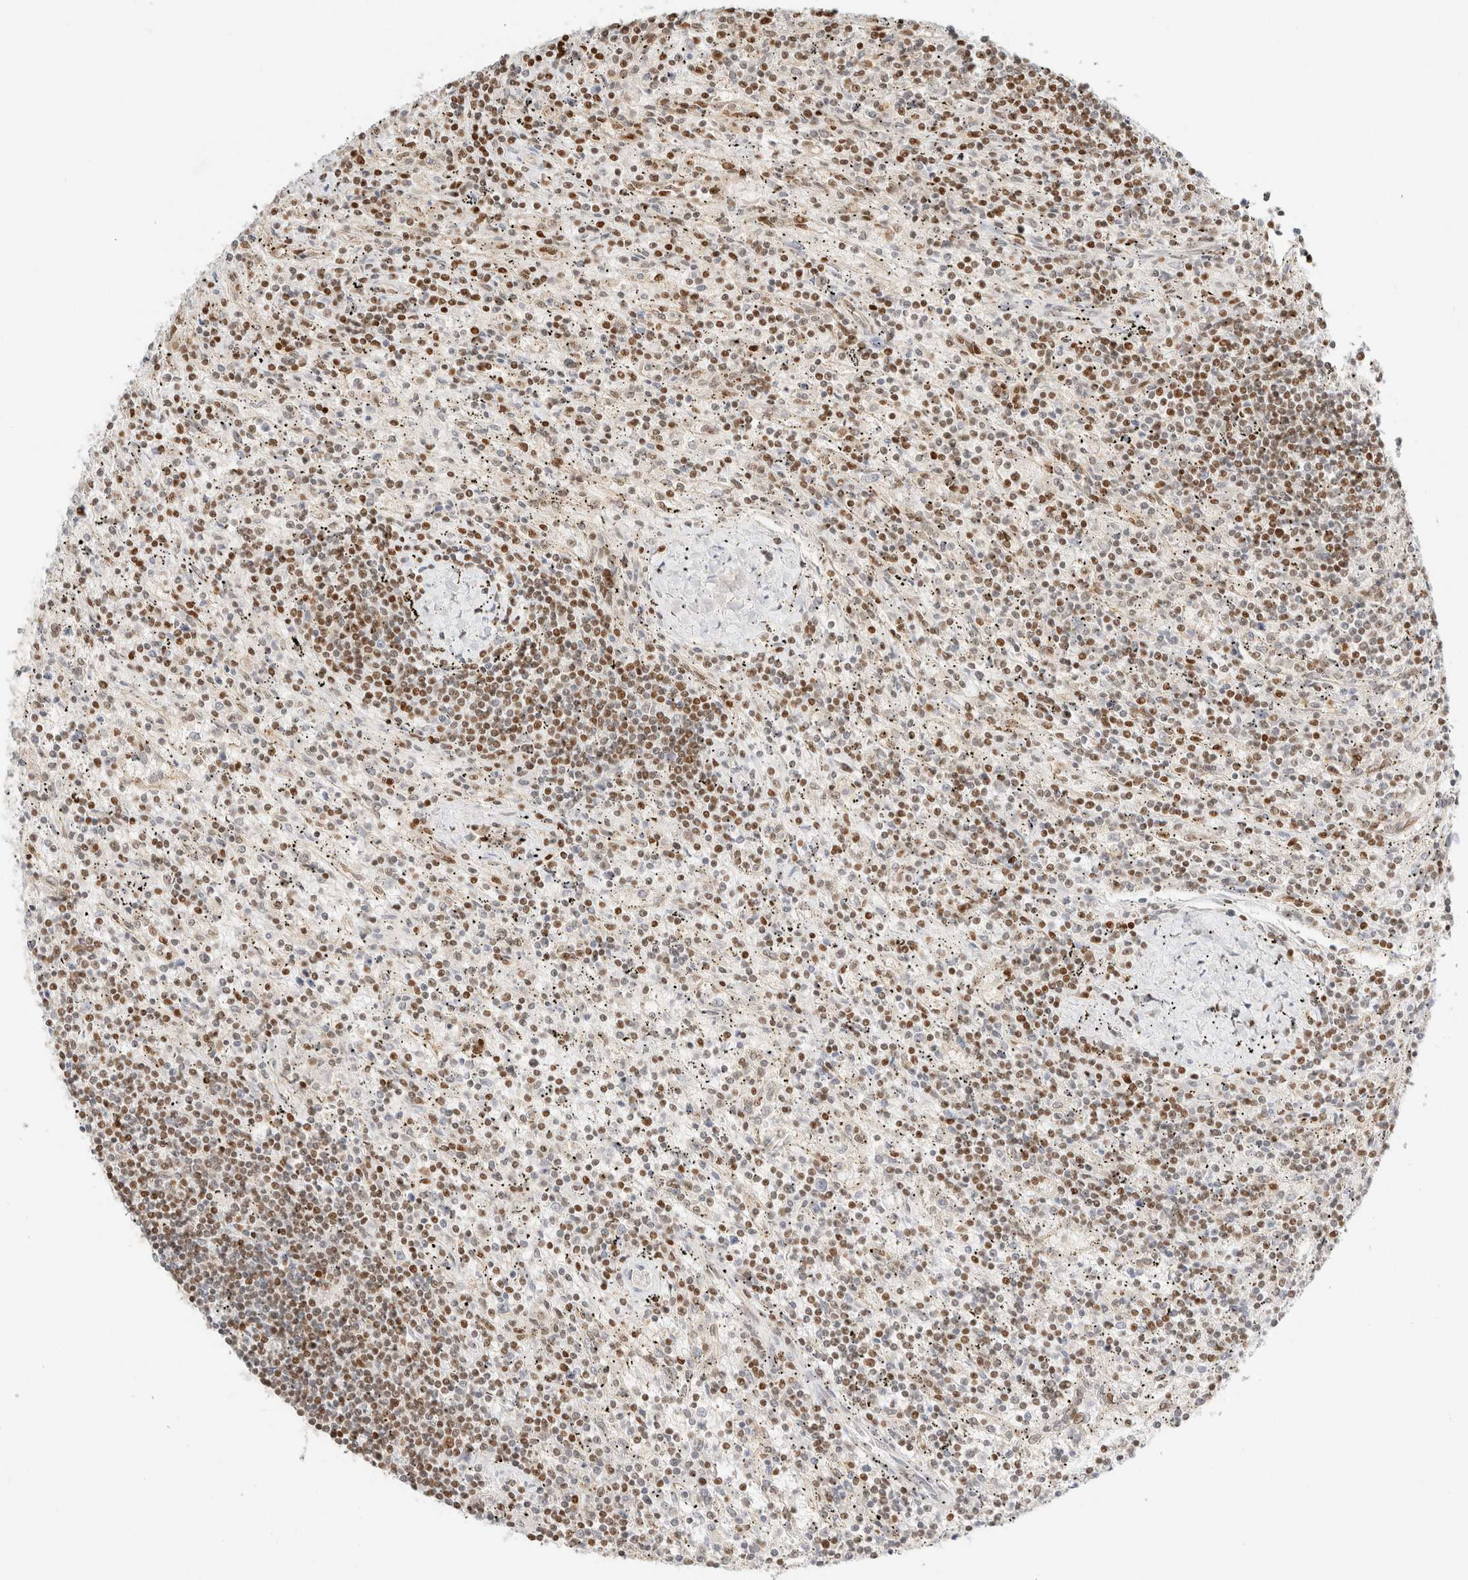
{"staining": {"intensity": "moderate", "quantity": "25%-75%", "location": "nuclear"}, "tissue": "lymphoma", "cell_type": "Tumor cells", "image_type": "cancer", "snomed": [{"axis": "morphology", "description": "Malignant lymphoma, non-Hodgkin's type, Low grade"}, {"axis": "topography", "description": "Spleen"}], "caption": "Immunohistochemistry staining of malignant lymphoma, non-Hodgkin's type (low-grade), which shows medium levels of moderate nuclear staining in about 25%-75% of tumor cells indicating moderate nuclear protein positivity. The staining was performed using DAB (brown) for protein detection and nuclei were counterstained in hematoxylin (blue).", "gene": "DDB2", "patient": {"sex": "male", "age": 76}}